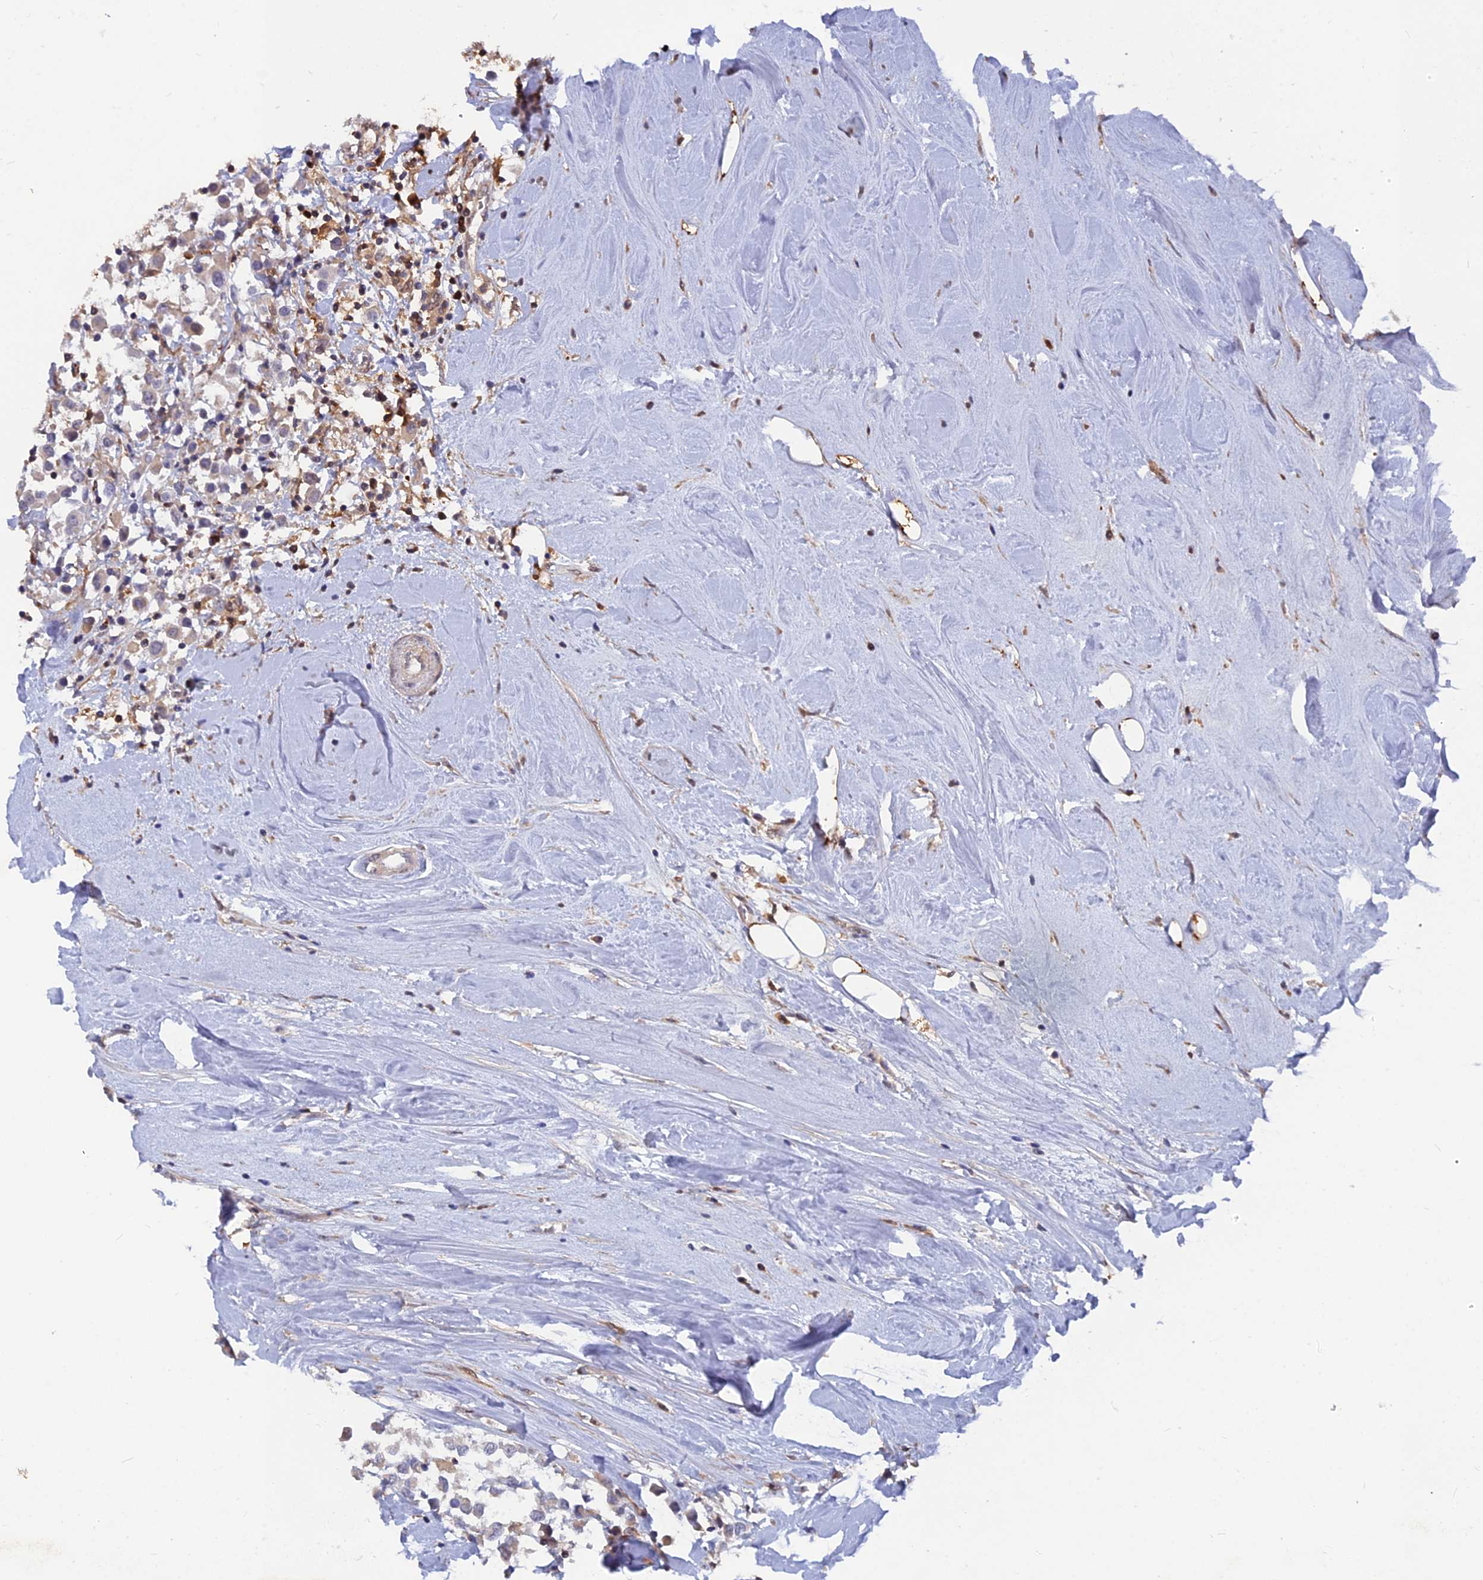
{"staining": {"intensity": "weak", "quantity": "<25%", "location": "cytoplasmic/membranous"}, "tissue": "breast cancer", "cell_type": "Tumor cells", "image_type": "cancer", "snomed": [{"axis": "morphology", "description": "Duct carcinoma"}, {"axis": "topography", "description": "Breast"}], "caption": "High power microscopy histopathology image of an IHC histopathology image of infiltrating ductal carcinoma (breast), revealing no significant staining in tumor cells.", "gene": "BLVRA", "patient": {"sex": "female", "age": 61}}